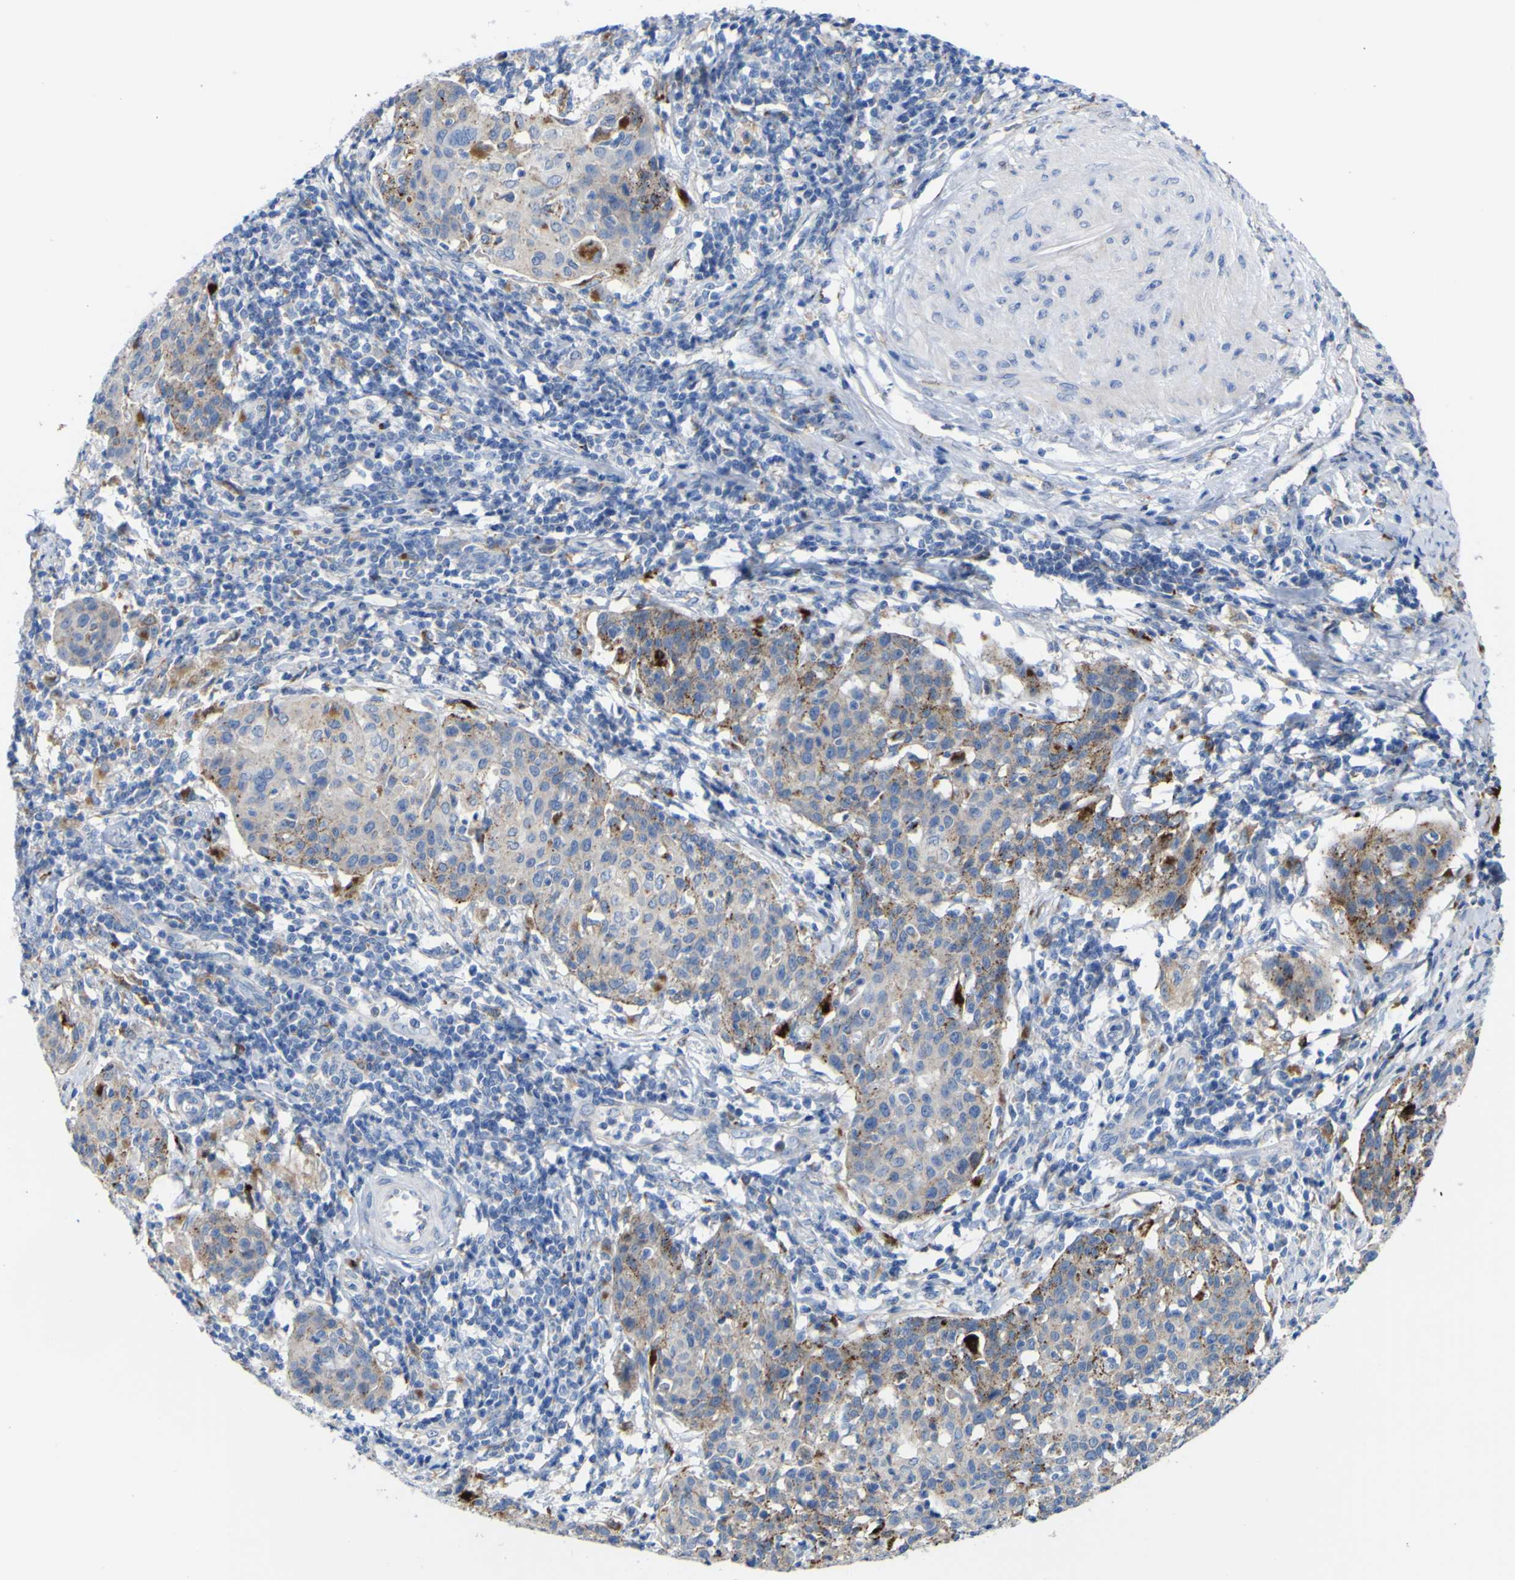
{"staining": {"intensity": "moderate", "quantity": "25%-75%", "location": "cytoplasmic/membranous"}, "tissue": "cervical cancer", "cell_type": "Tumor cells", "image_type": "cancer", "snomed": [{"axis": "morphology", "description": "Squamous cell carcinoma, NOS"}, {"axis": "topography", "description": "Cervix"}], "caption": "IHC histopathology image of human squamous cell carcinoma (cervical) stained for a protein (brown), which shows medium levels of moderate cytoplasmic/membranous staining in about 25%-75% of tumor cells.", "gene": "PTPRF", "patient": {"sex": "female", "age": 38}}